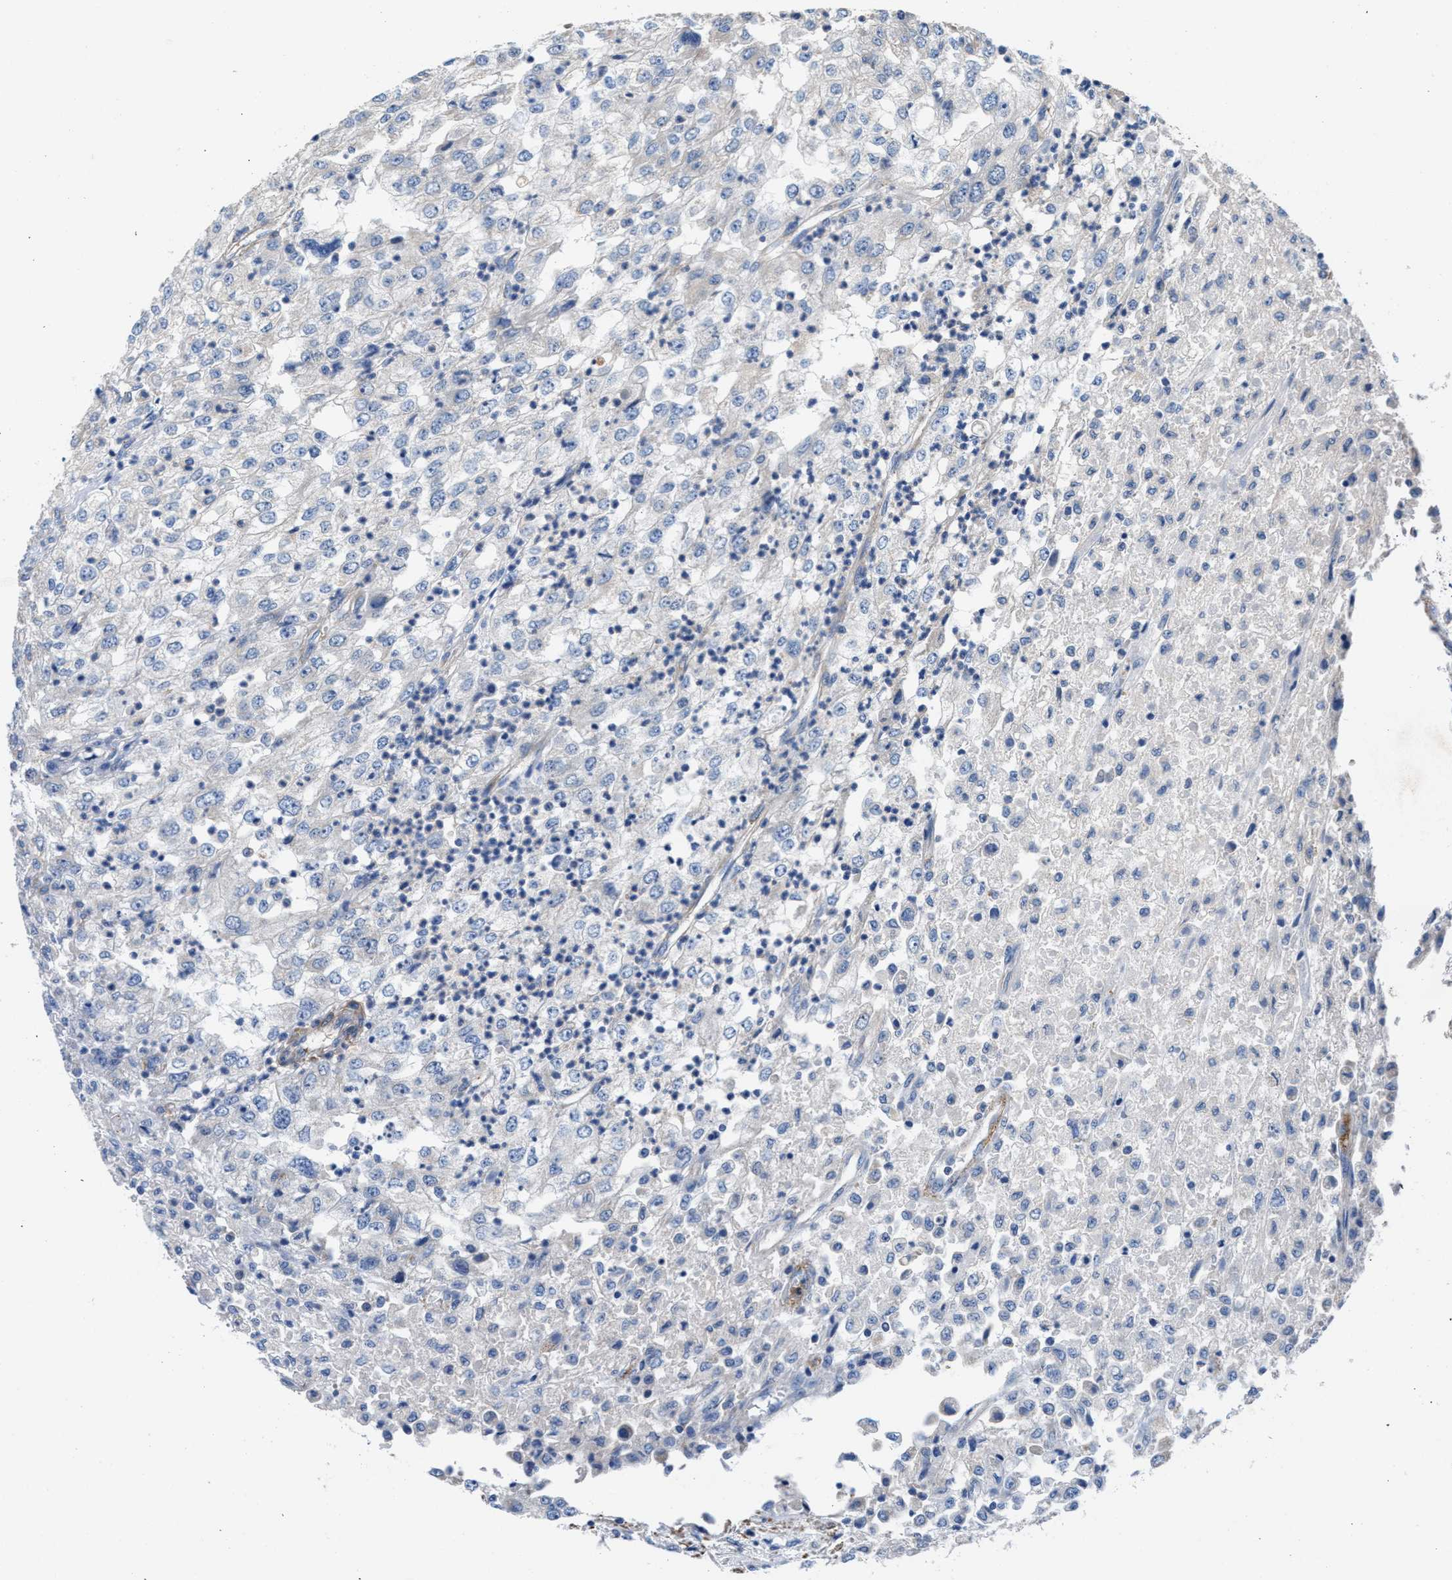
{"staining": {"intensity": "negative", "quantity": "none", "location": "none"}, "tissue": "renal cancer", "cell_type": "Tumor cells", "image_type": "cancer", "snomed": [{"axis": "morphology", "description": "Adenocarcinoma, NOS"}, {"axis": "topography", "description": "Kidney"}], "caption": "The photomicrograph demonstrates no significant positivity in tumor cells of adenocarcinoma (renal).", "gene": "PARG", "patient": {"sex": "female", "age": 54}}